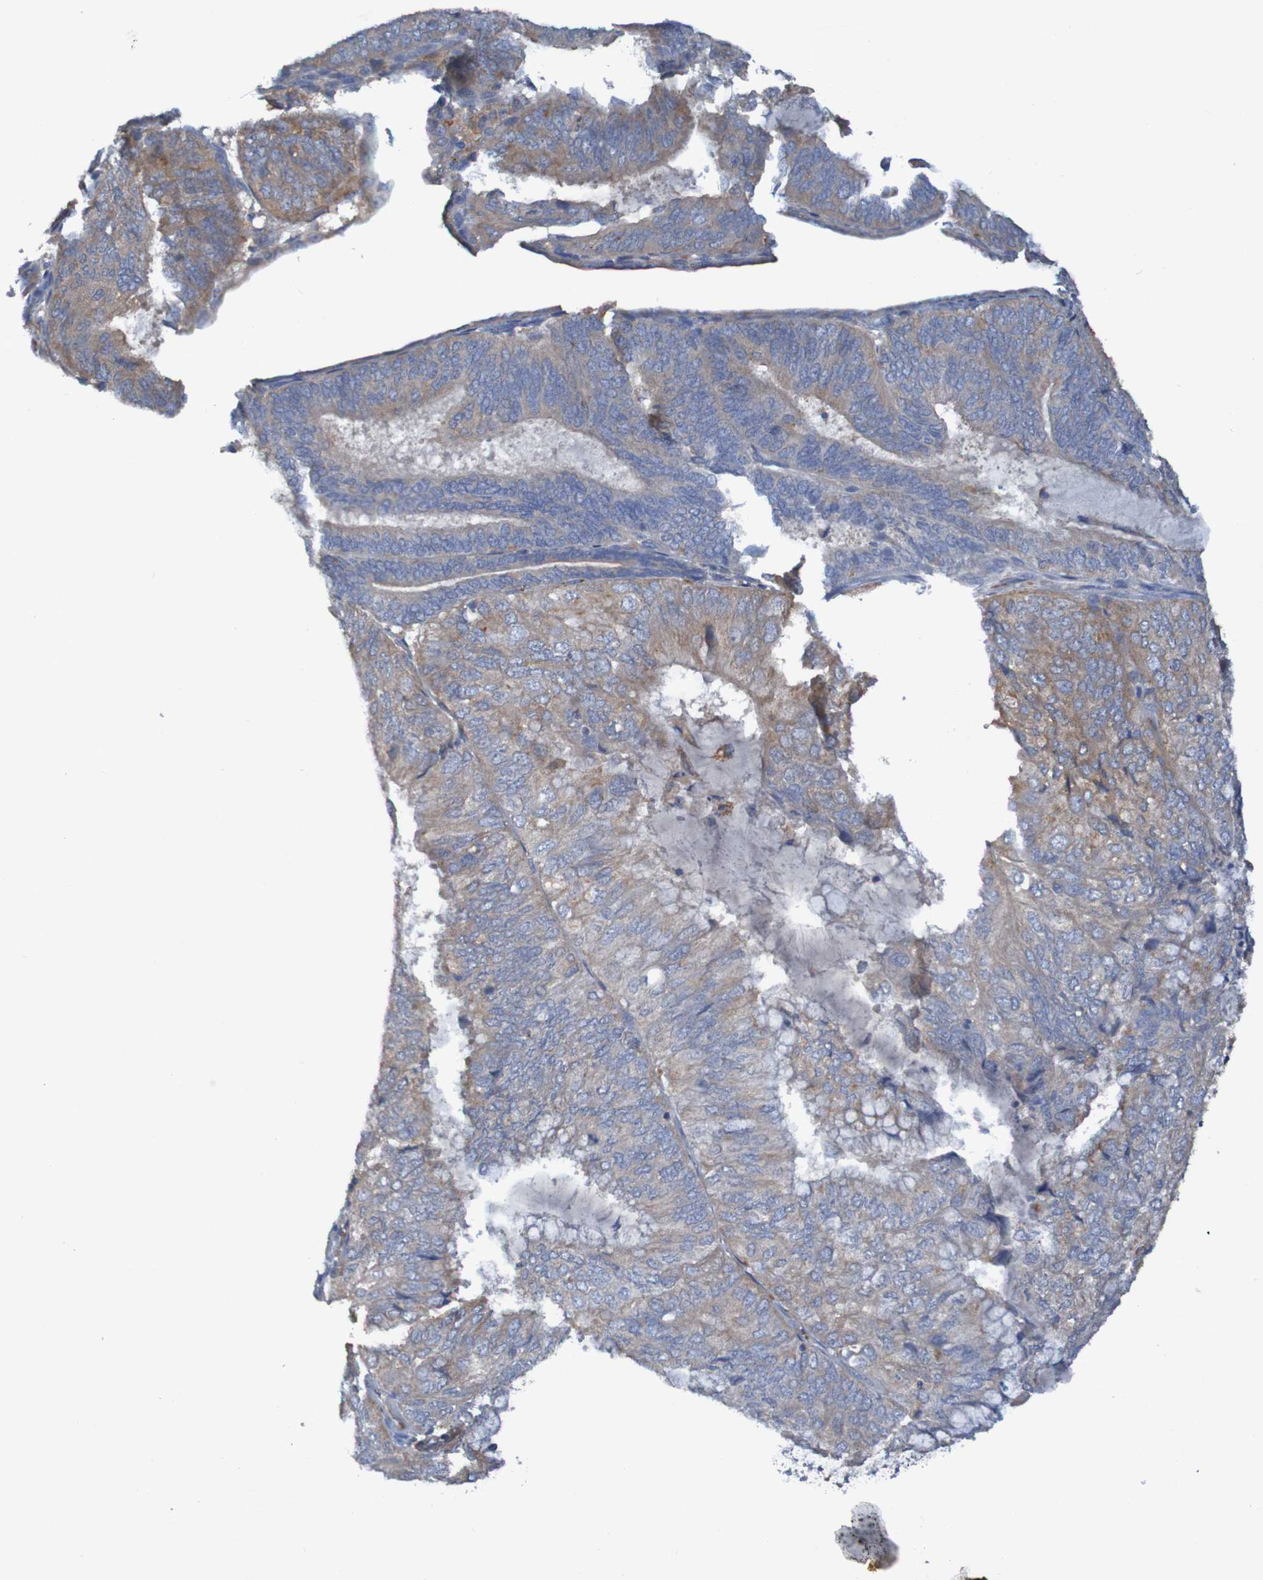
{"staining": {"intensity": "weak", "quantity": ">75%", "location": "cytoplasmic/membranous"}, "tissue": "endometrial cancer", "cell_type": "Tumor cells", "image_type": "cancer", "snomed": [{"axis": "morphology", "description": "Adenocarcinoma, NOS"}, {"axis": "topography", "description": "Endometrium"}], "caption": "A brown stain shows weak cytoplasmic/membranous positivity of a protein in endometrial cancer tumor cells. (DAB = brown stain, brightfield microscopy at high magnification).", "gene": "ARHGEF16", "patient": {"sex": "female", "age": 81}}